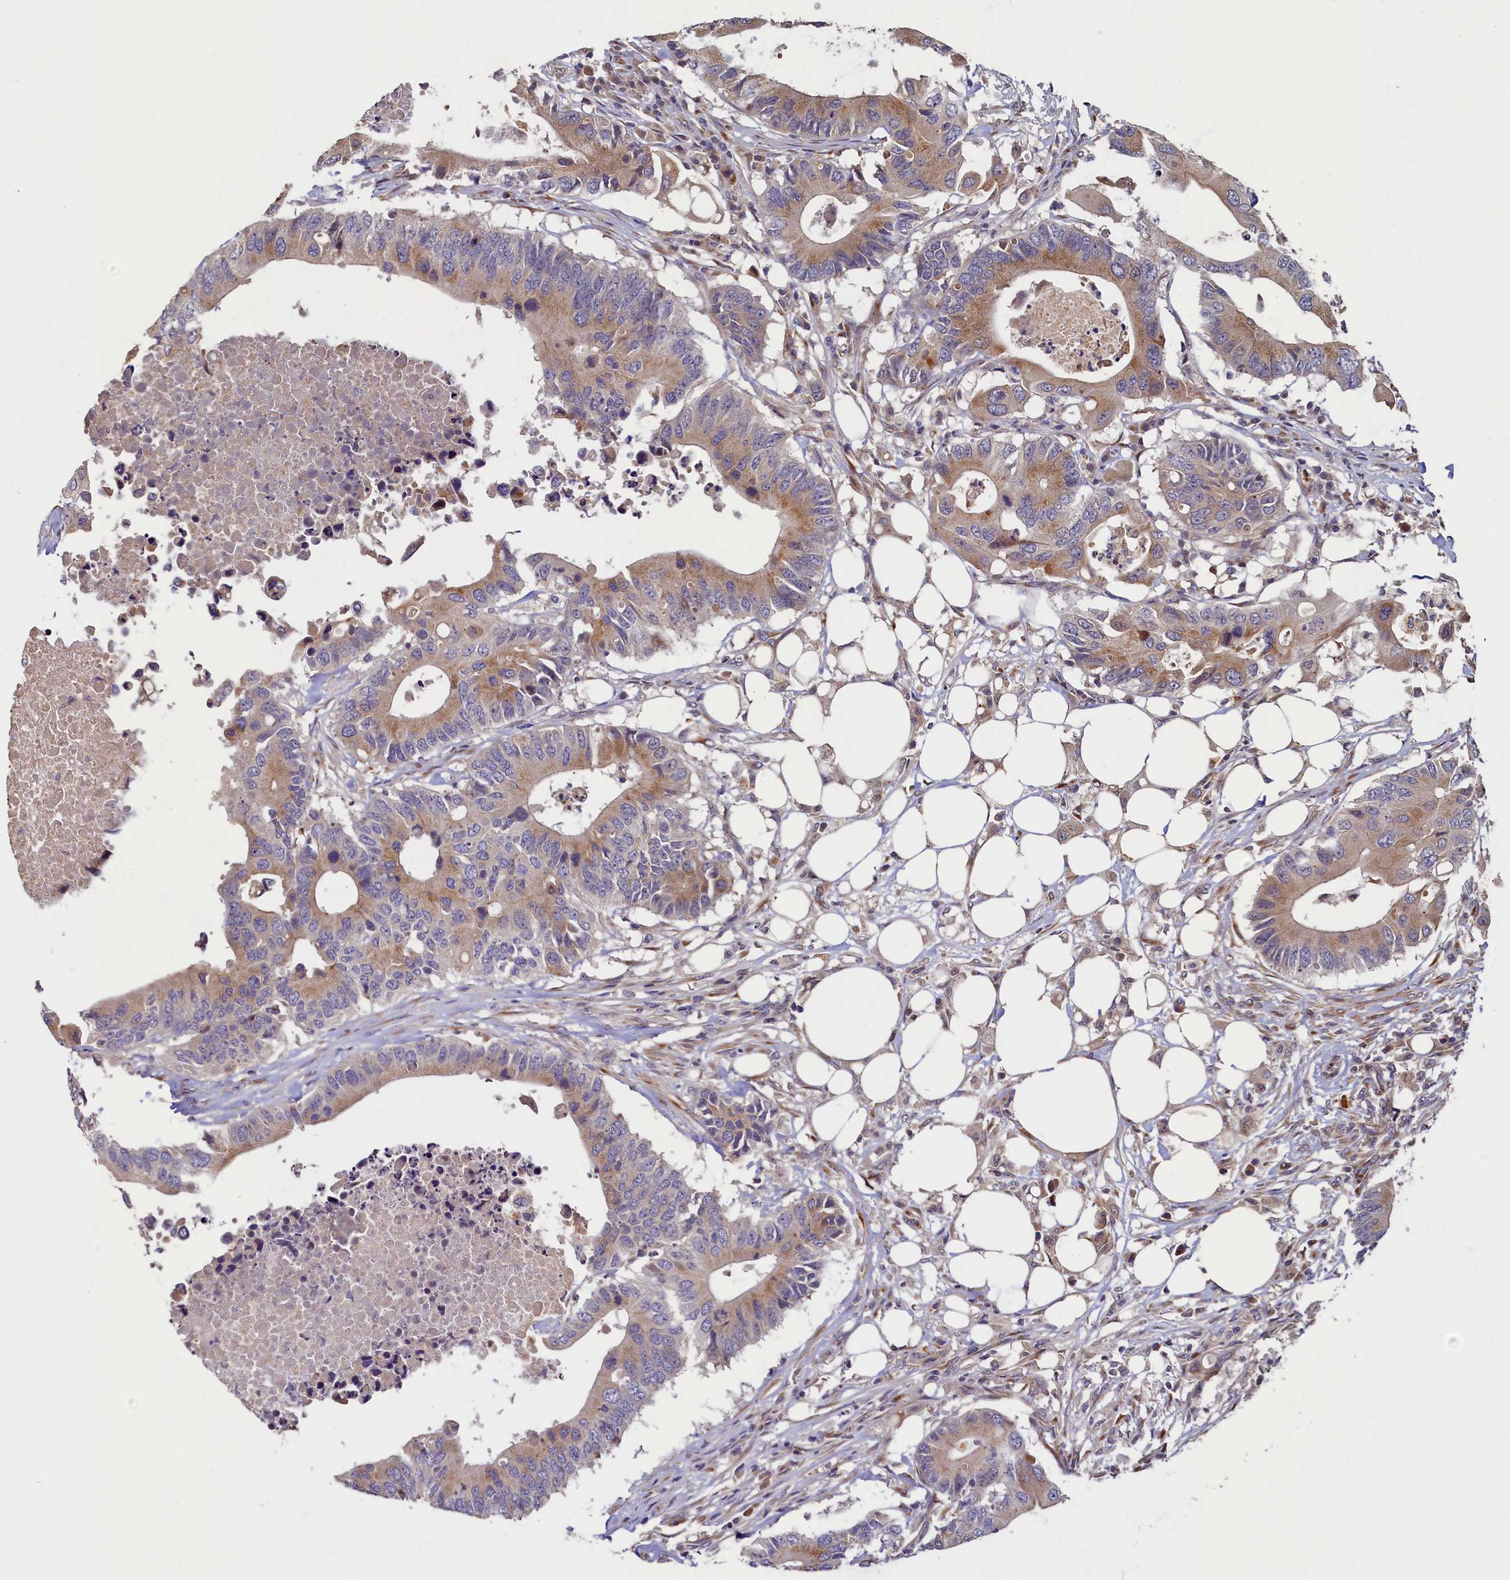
{"staining": {"intensity": "moderate", "quantity": ">75%", "location": "cytoplasmic/membranous"}, "tissue": "colorectal cancer", "cell_type": "Tumor cells", "image_type": "cancer", "snomed": [{"axis": "morphology", "description": "Adenocarcinoma, NOS"}, {"axis": "topography", "description": "Colon"}], "caption": "High-power microscopy captured an immunohistochemistry (IHC) micrograph of colorectal cancer (adenocarcinoma), revealing moderate cytoplasmic/membranous staining in approximately >75% of tumor cells.", "gene": "TMEM181", "patient": {"sex": "male", "age": 71}}